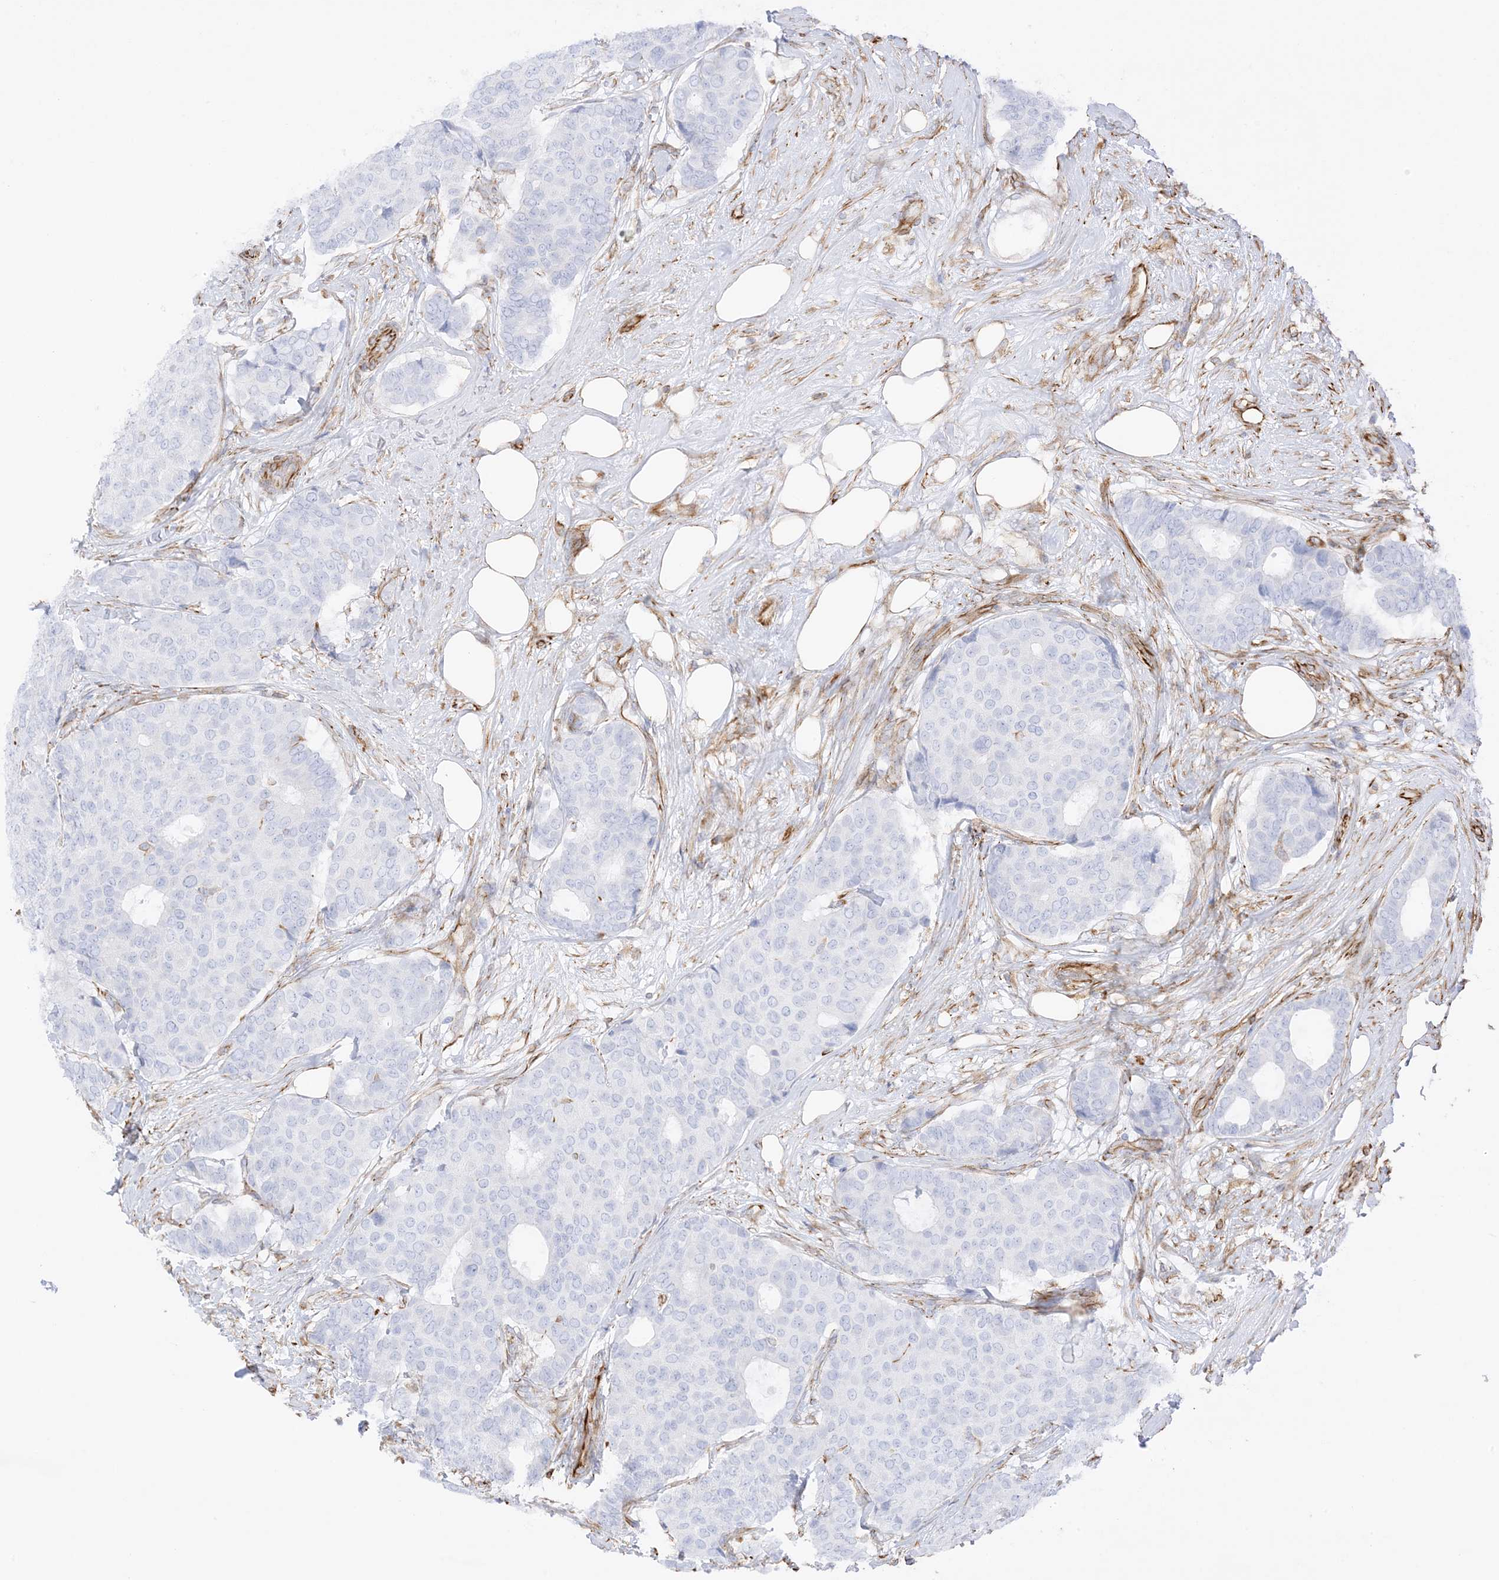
{"staining": {"intensity": "negative", "quantity": "none", "location": "none"}, "tissue": "breast cancer", "cell_type": "Tumor cells", "image_type": "cancer", "snomed": [{"axis": "morphology", "description": "Duct carcinoma"}, {"axis": "topography", "description": "Breast"}], "caption": "Micrograph shows no significant protein staining in tumor cells of invasive ductal carcinoma (breast).", "gene": "PID1", "patient": {"sex": "female", "age": 75}}